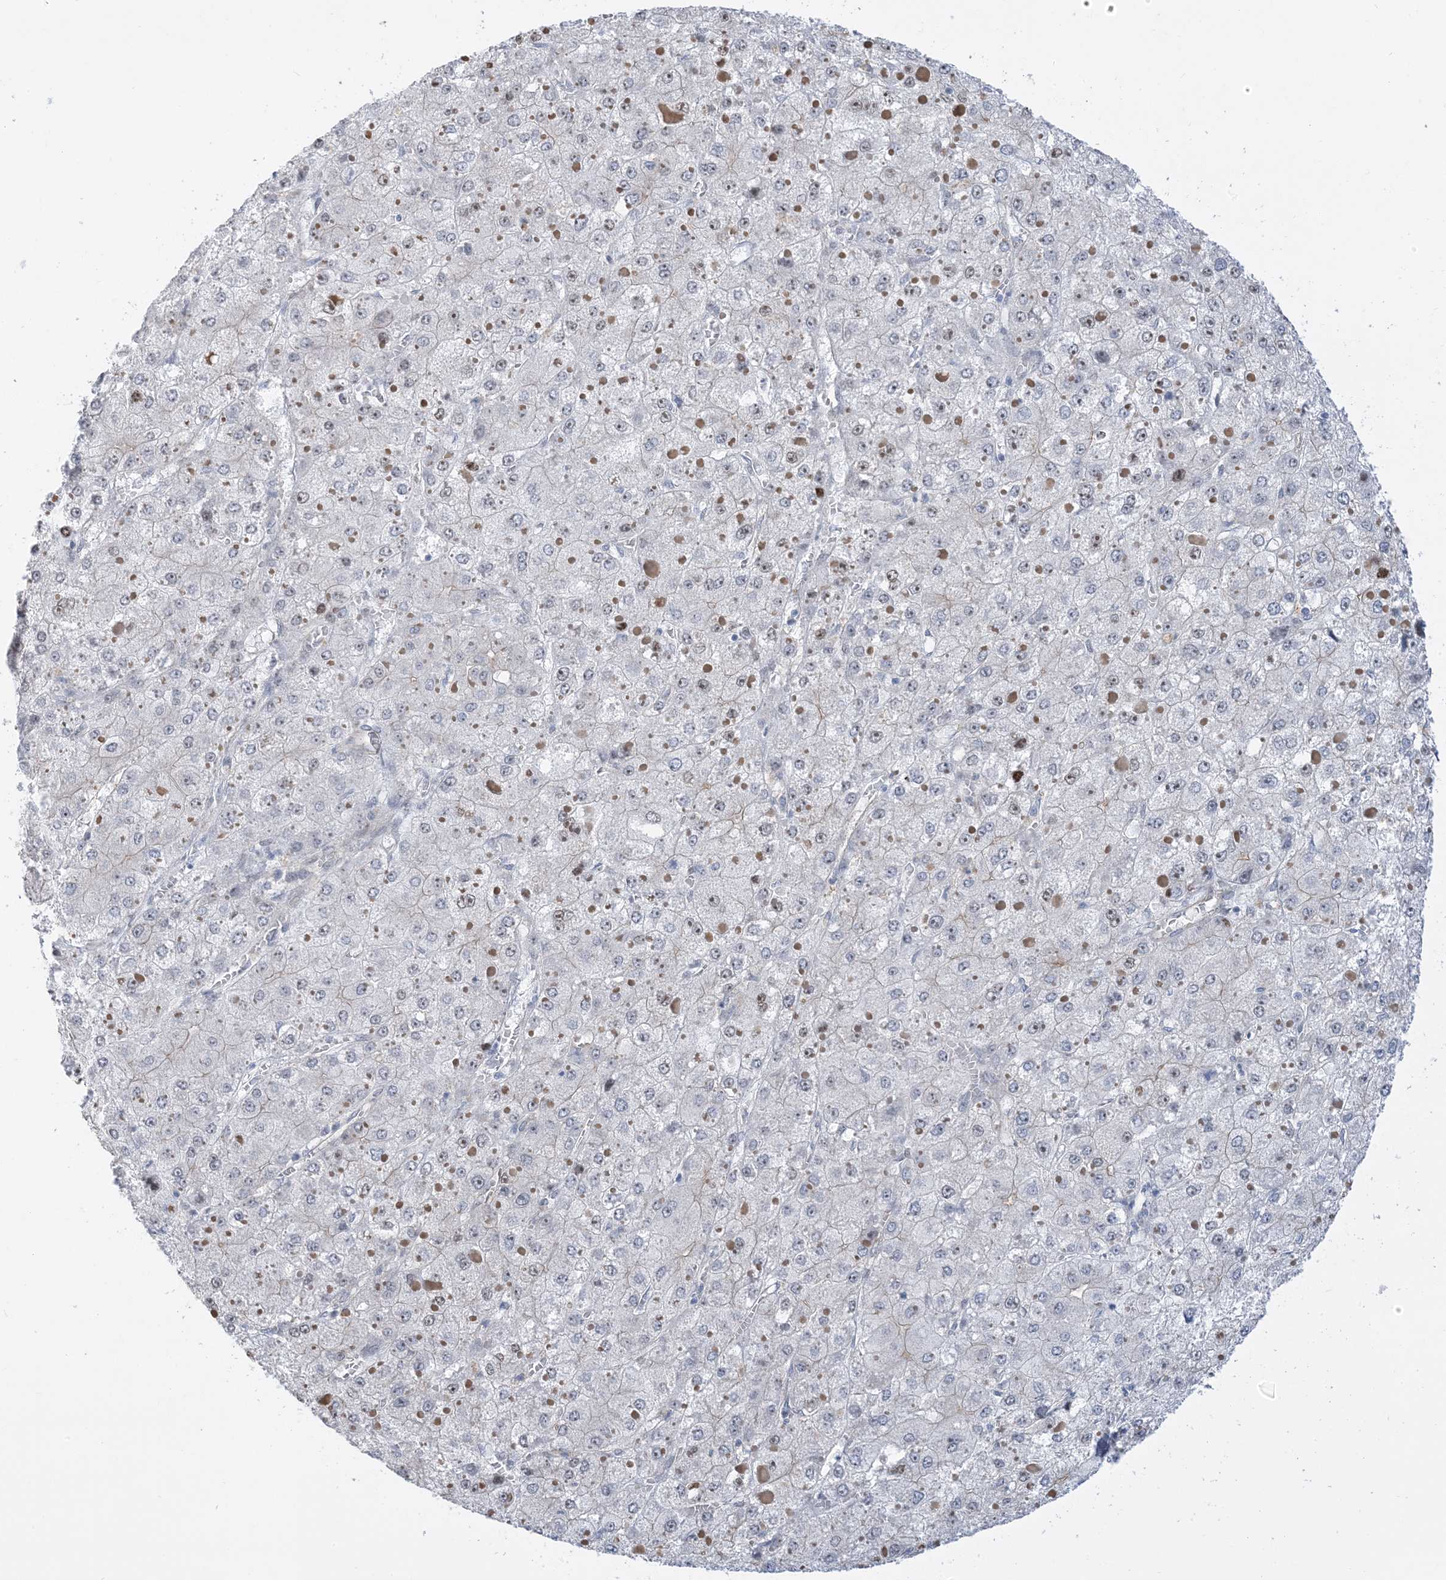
{"staining": {"intensity": "negative", "quantity": "none", "location": "none"}, "tissue": "liver cancer", "cell_type": "Tumor cells", "image_type": "cancer", "snomed": [{"axis": "morphology", "description": "Carcinoma, Hepatocellular, NOS"}, {"axis": "topography", "description": "Liver"}], "caption": "Immunohistochemistry (IHC) of human liver cancer (hepatocellular carcinoma) reveals no expression in tumor cells.", "gene": "IL36B", "patient": {"sex": "female", "age": 73}}